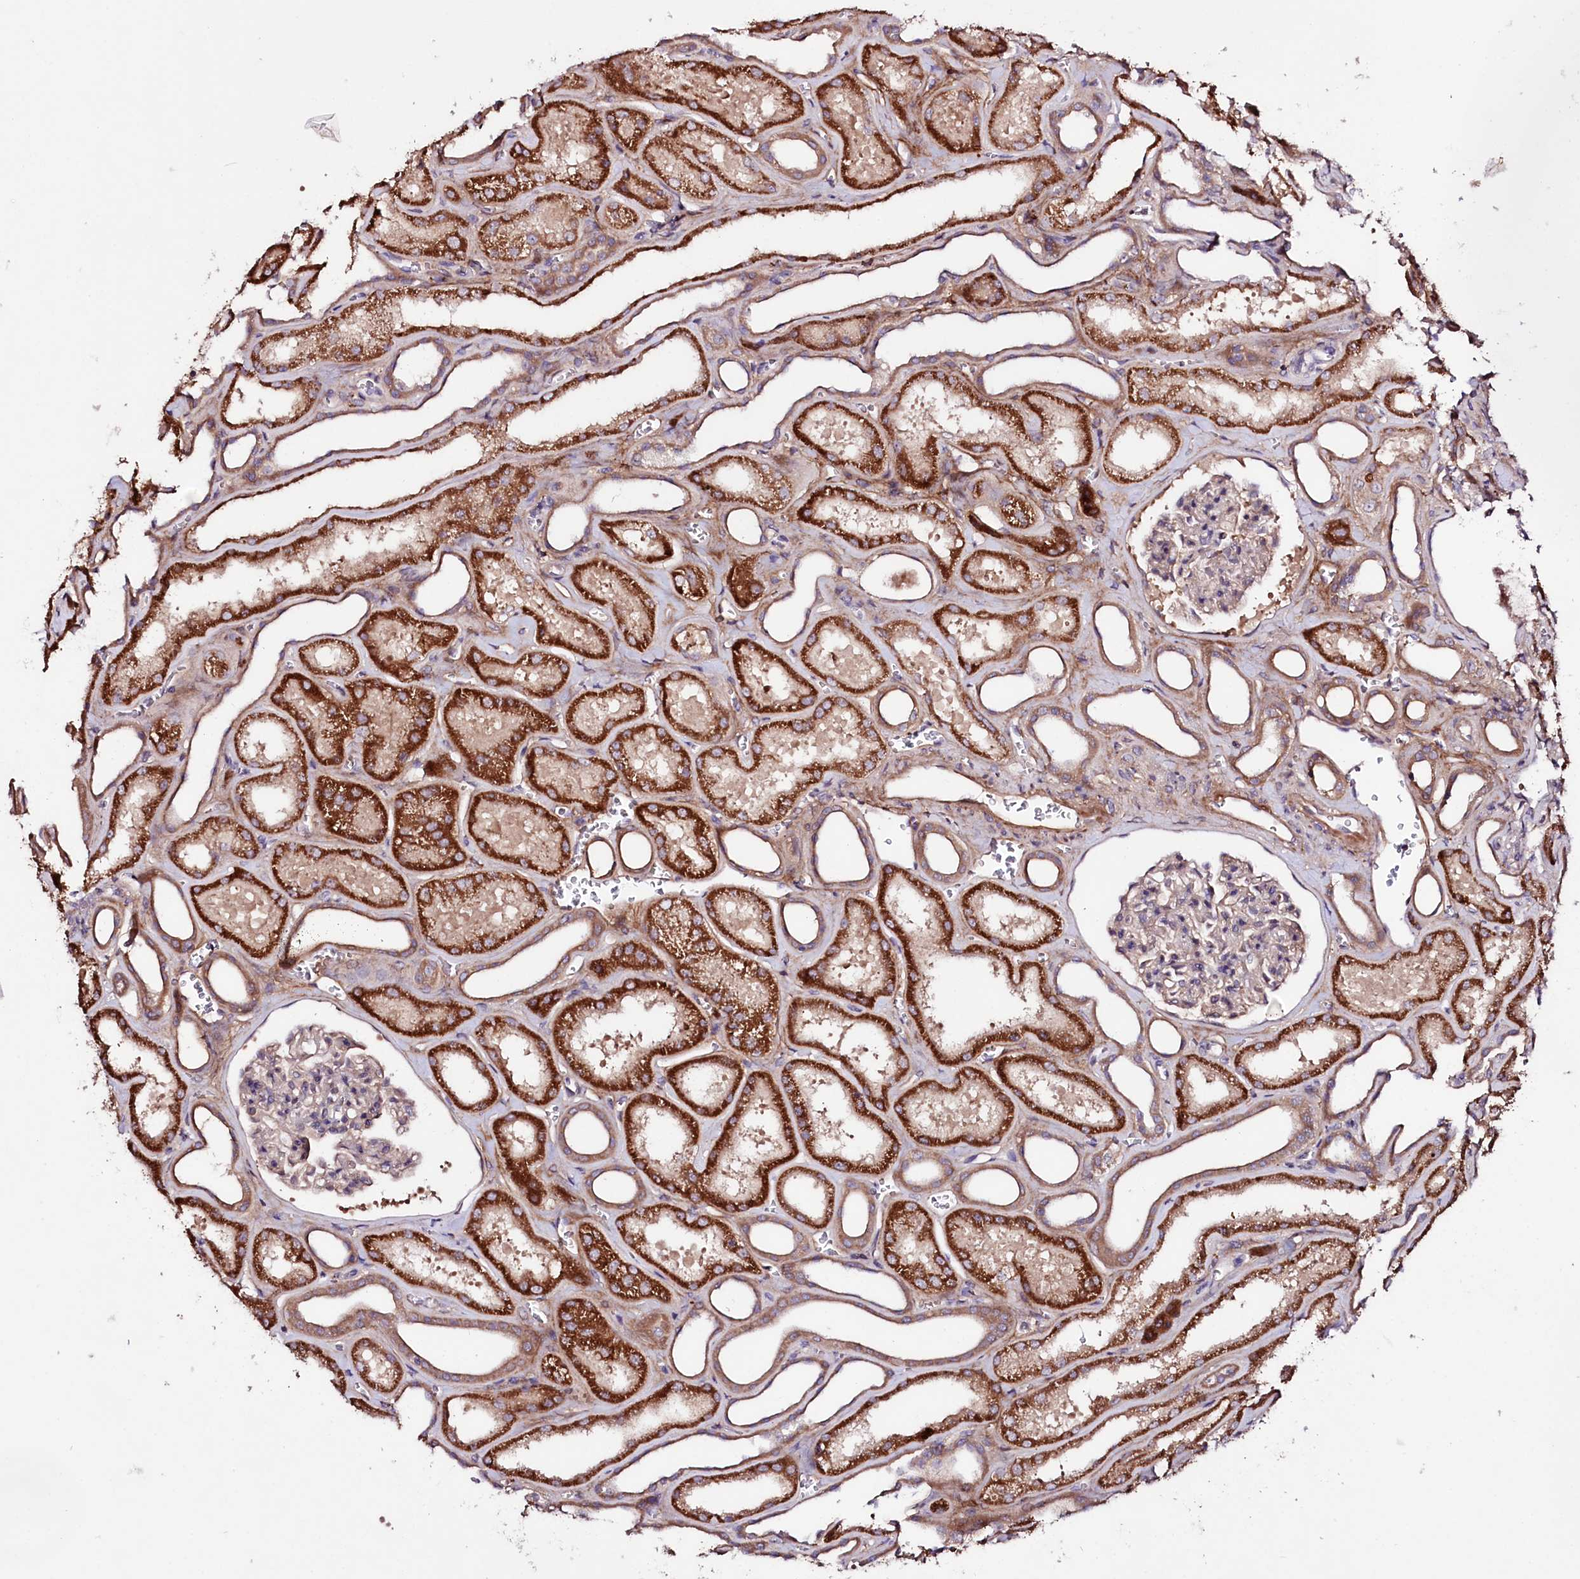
{"staining": {"intensity": "weak", "quantity": "<25%", "location": "cytoplasmic/membranous"}, "tissue": "kidney", "cell_type": "Cells in glomeruli", "image_type": "normal", "snomed": [{"axis": "morphology", "description": "Normal tissue, NOS"}, {"axis": "morphology", "description": "Adenocarcinoma, NOS"}, {"axis": "topography", "description": "Kidney"}], "caption": "A high-resolution photomicrograph shows immunohistochemistry (IHC) staining of benign kidney, which shows no significant positivity in cells in glomeruli. Nuclei are stained in blue.", "gene": "TNPO3", "patient": {"sex": "female", "age": 68}}